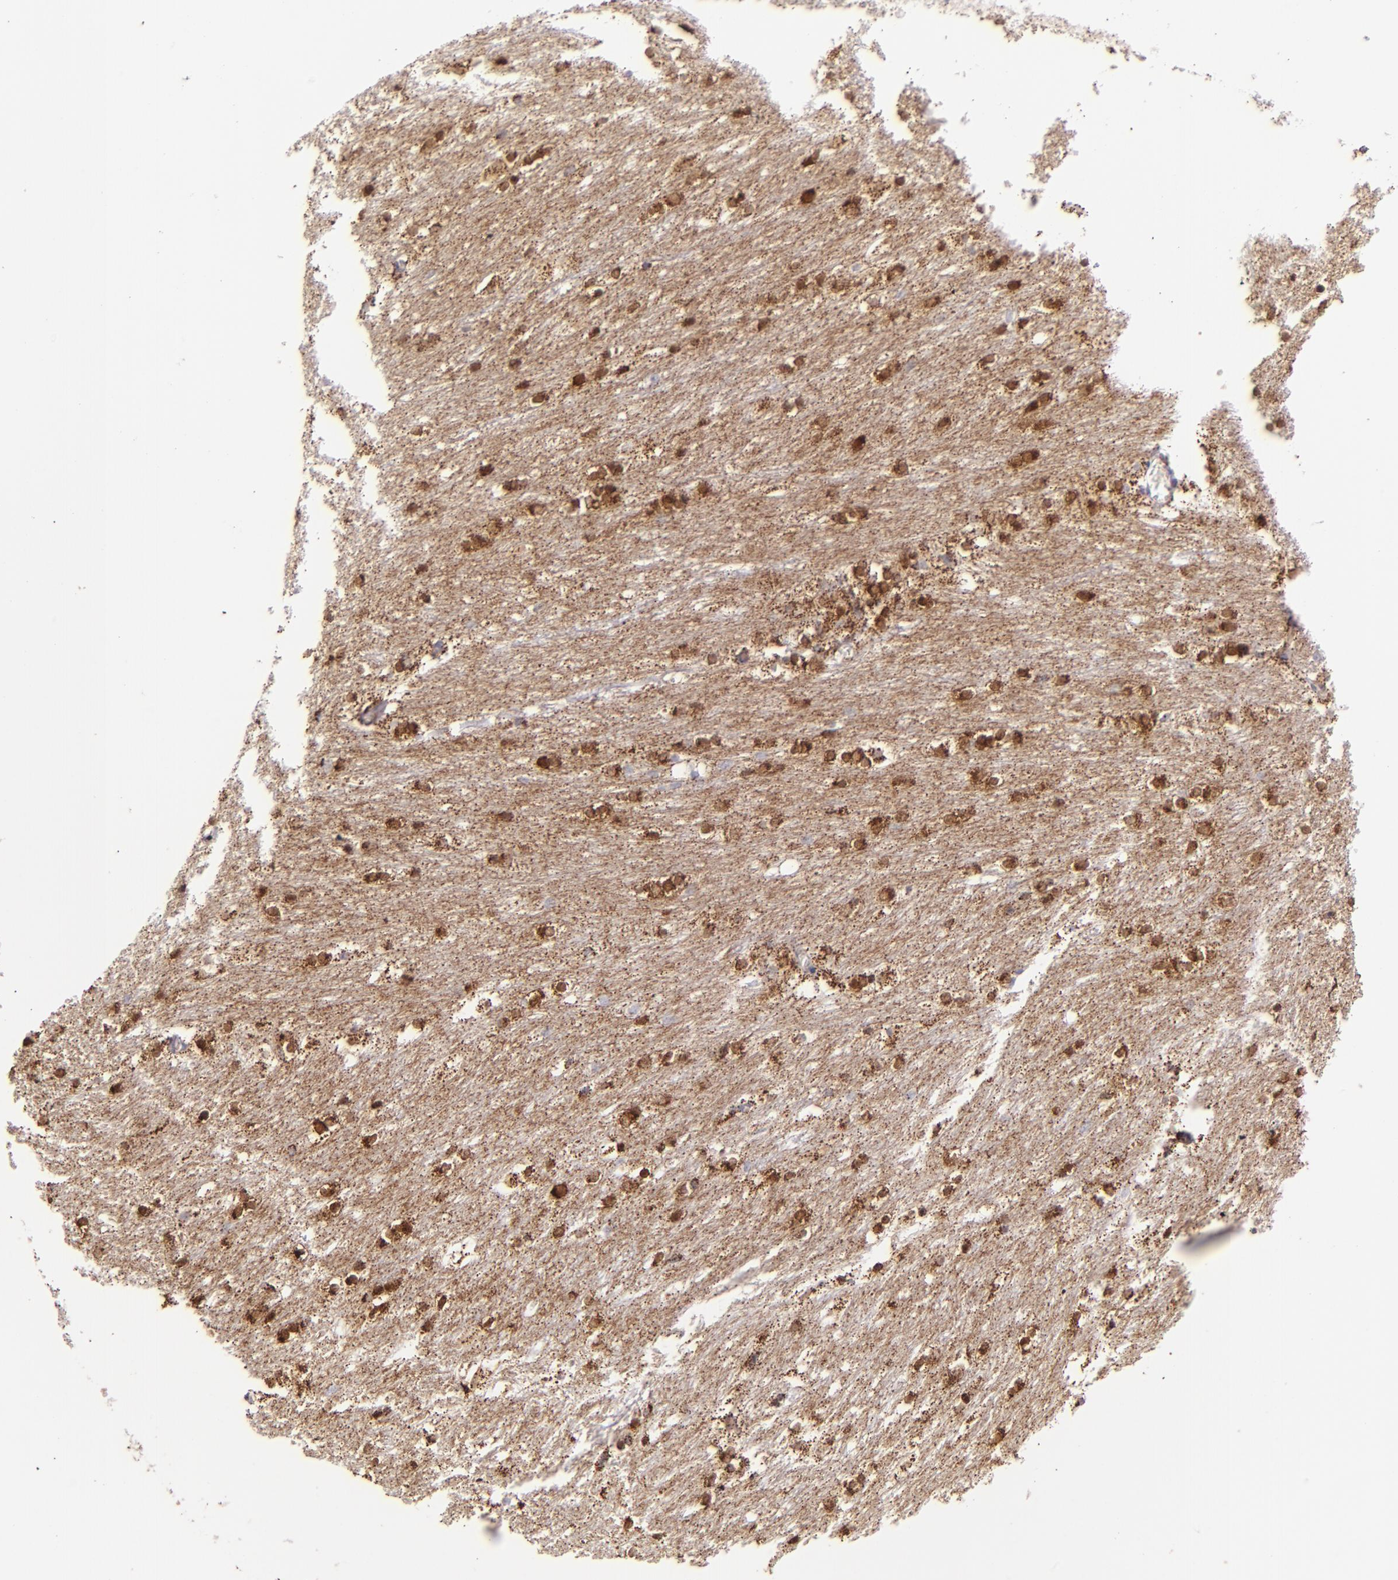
{"staining": {"intensity": "moderate", "quantity": "<25%", "location": "cytoplasmic/membranous"}, "tissue": "caudate", "cell_type": "Glial cells", "image_type": "normal", "snomed": [{"axis": "morphology", "description": "Normal tissue, NOS"}, {"axis": "topography", "description": "Lateral ventricle wall"}], "caption": "Brown immunohistochemical staining in benign human caudate displays moderate cytoplasmic/membranous positivity in about <25% of glial cells. (Brightfield microscopy of DAB IHC at high magnification).", "gene": "SH2D4A", "patient": {"sex": "female", "age": 19}}